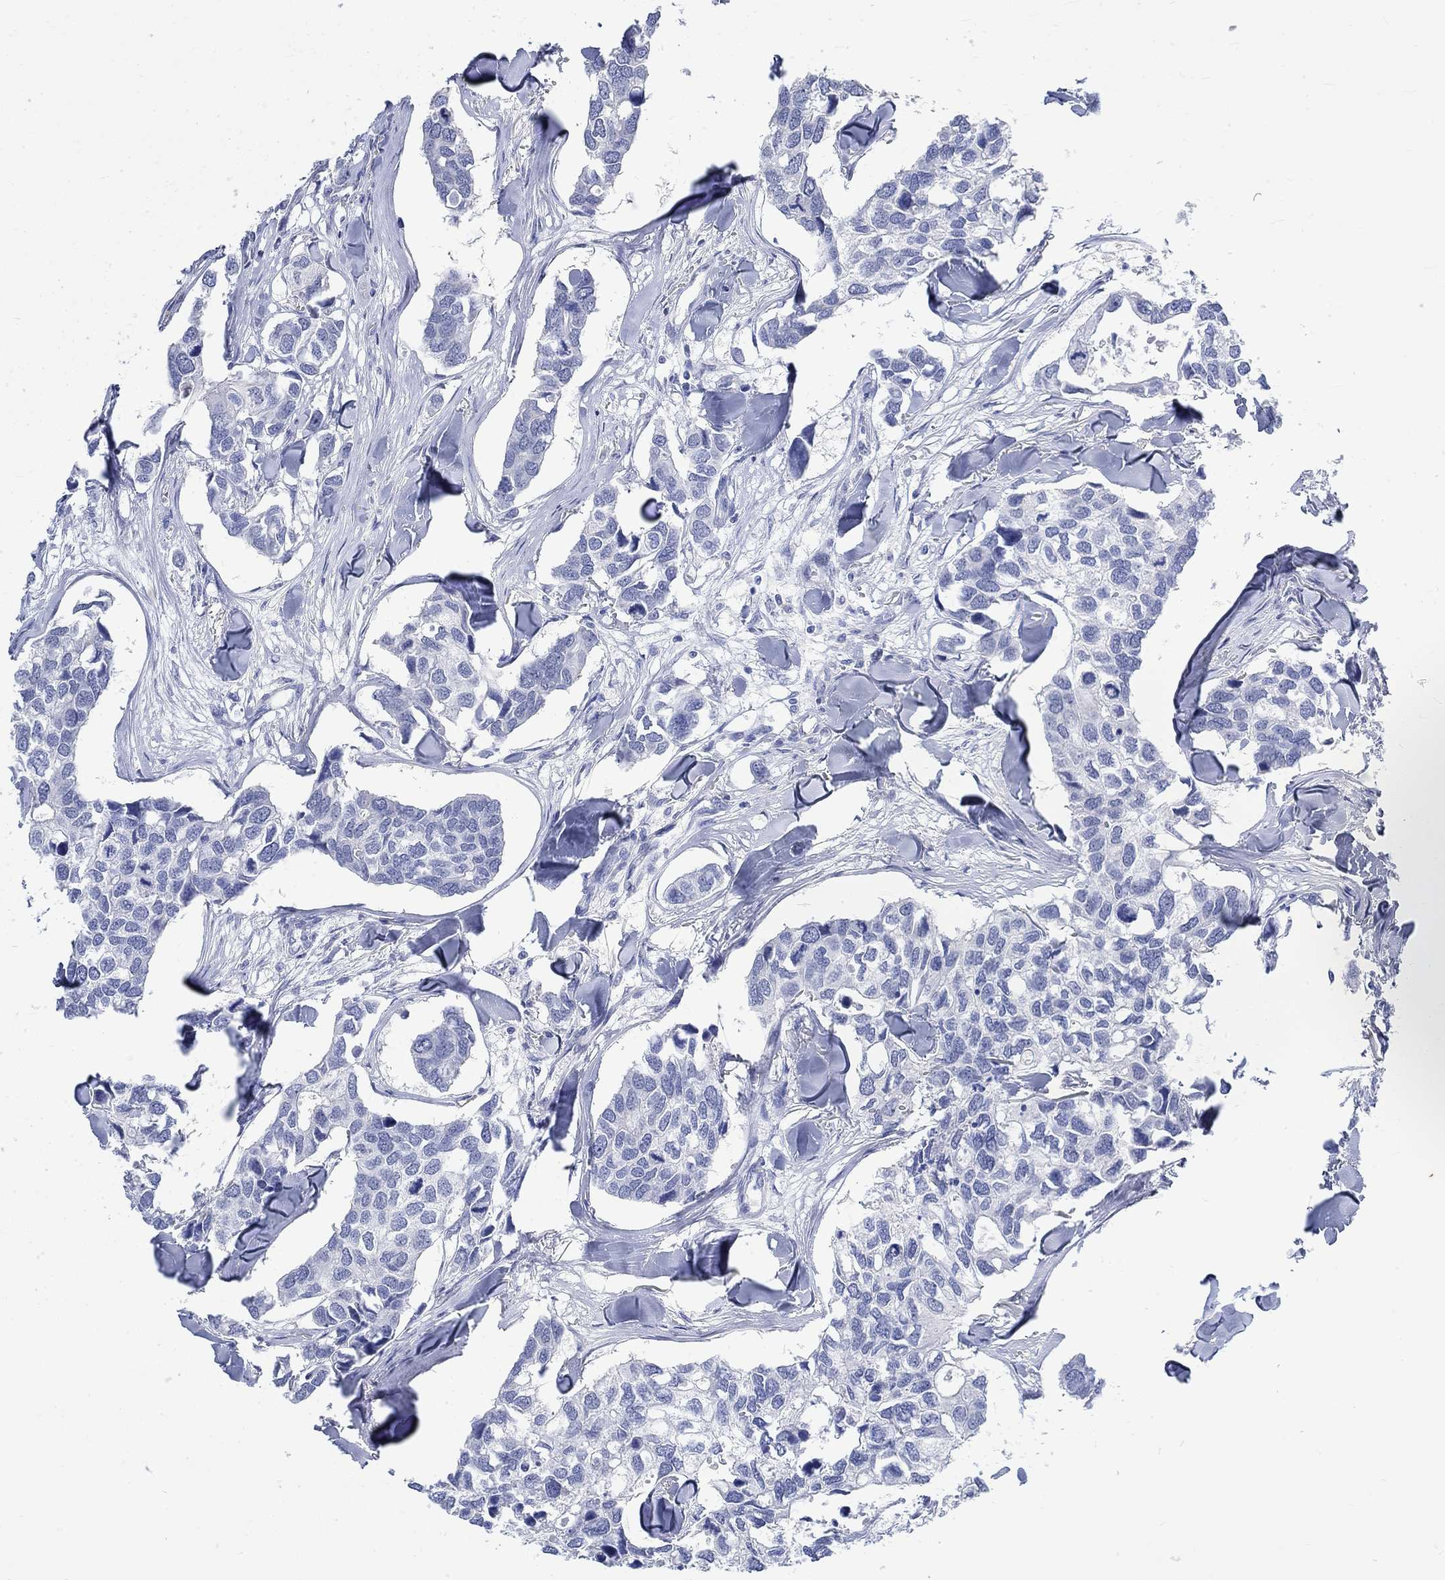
{"staining": {"intensity": "negative", "quantity": "none", "location": "none"}, "tissue": "breast cancer", "cell_type": "Tumor cells", "image_type": "cancer", "snomed": [{"axis": "morphology", "description": "Duct carcinoma"}, {"axis": "topography", "description": "Breast"}], "caption": "Protein analysis of invasive ductal carcinoma (breast) reveals no significant positivity in tumor cells.", "gene": "C4orf47", "patient": {"sex": "female", "age": 83}}